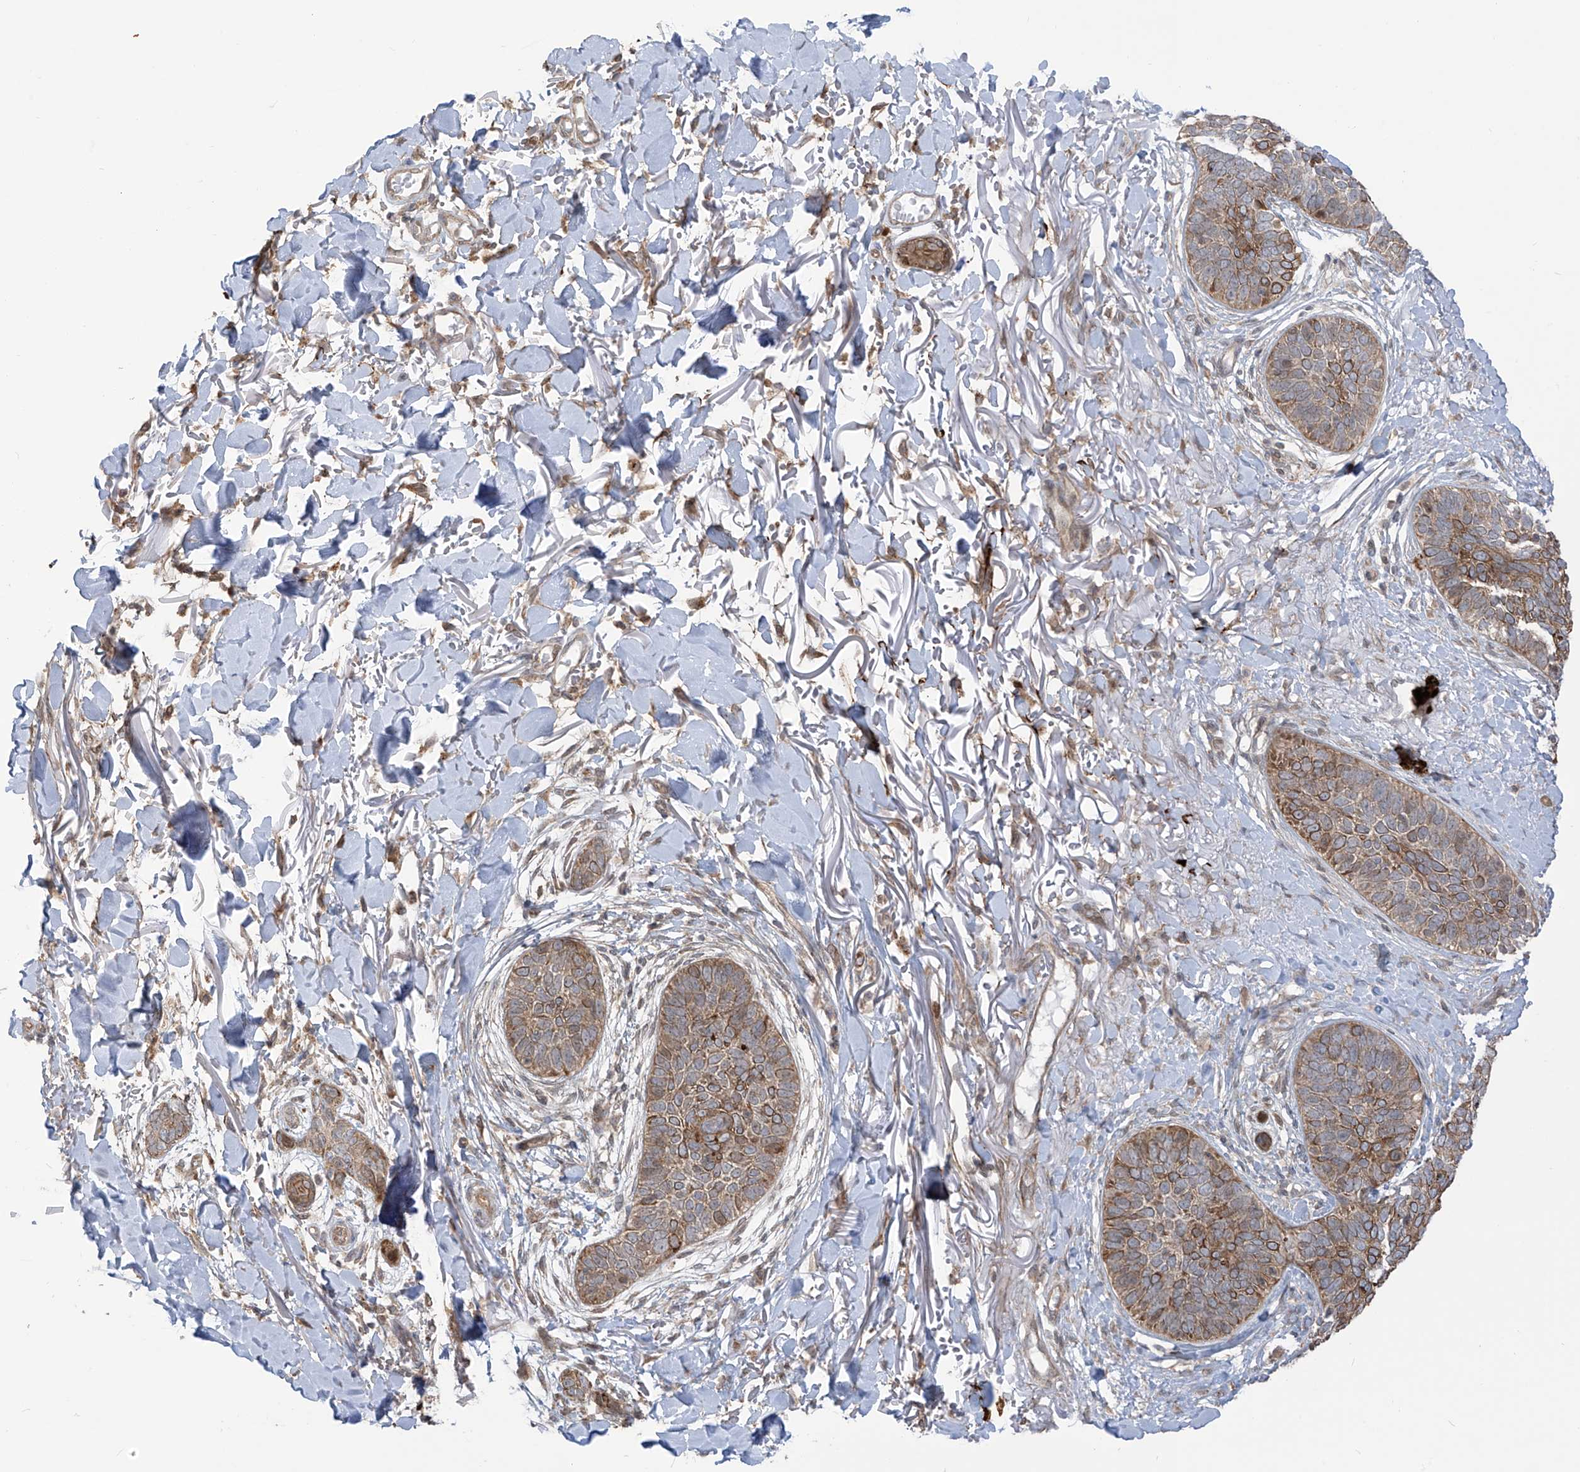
{"staining": {"intensity": "moderate", "quantity": ">75%", "location": "cytoplasmic/membranous"}, "tissue": "skin cancer", "cell_type": "Tumor cells", "image_type": "cancer", "snomed": [{"axis": "morphology", "description": "Basal cell carcinoma"}, {"axis": "topography", "description": "Skin"}], "caption": "An immunohistochemistry (IHC) photomicrograph of tumor tissue is shown. Protein staining in brown highlights moderate cytoplasmic/membranous positivity in skin cancer within tumor cells.", "gene": "PDE11A", "patient": {"sex": "male", "age": 85}}